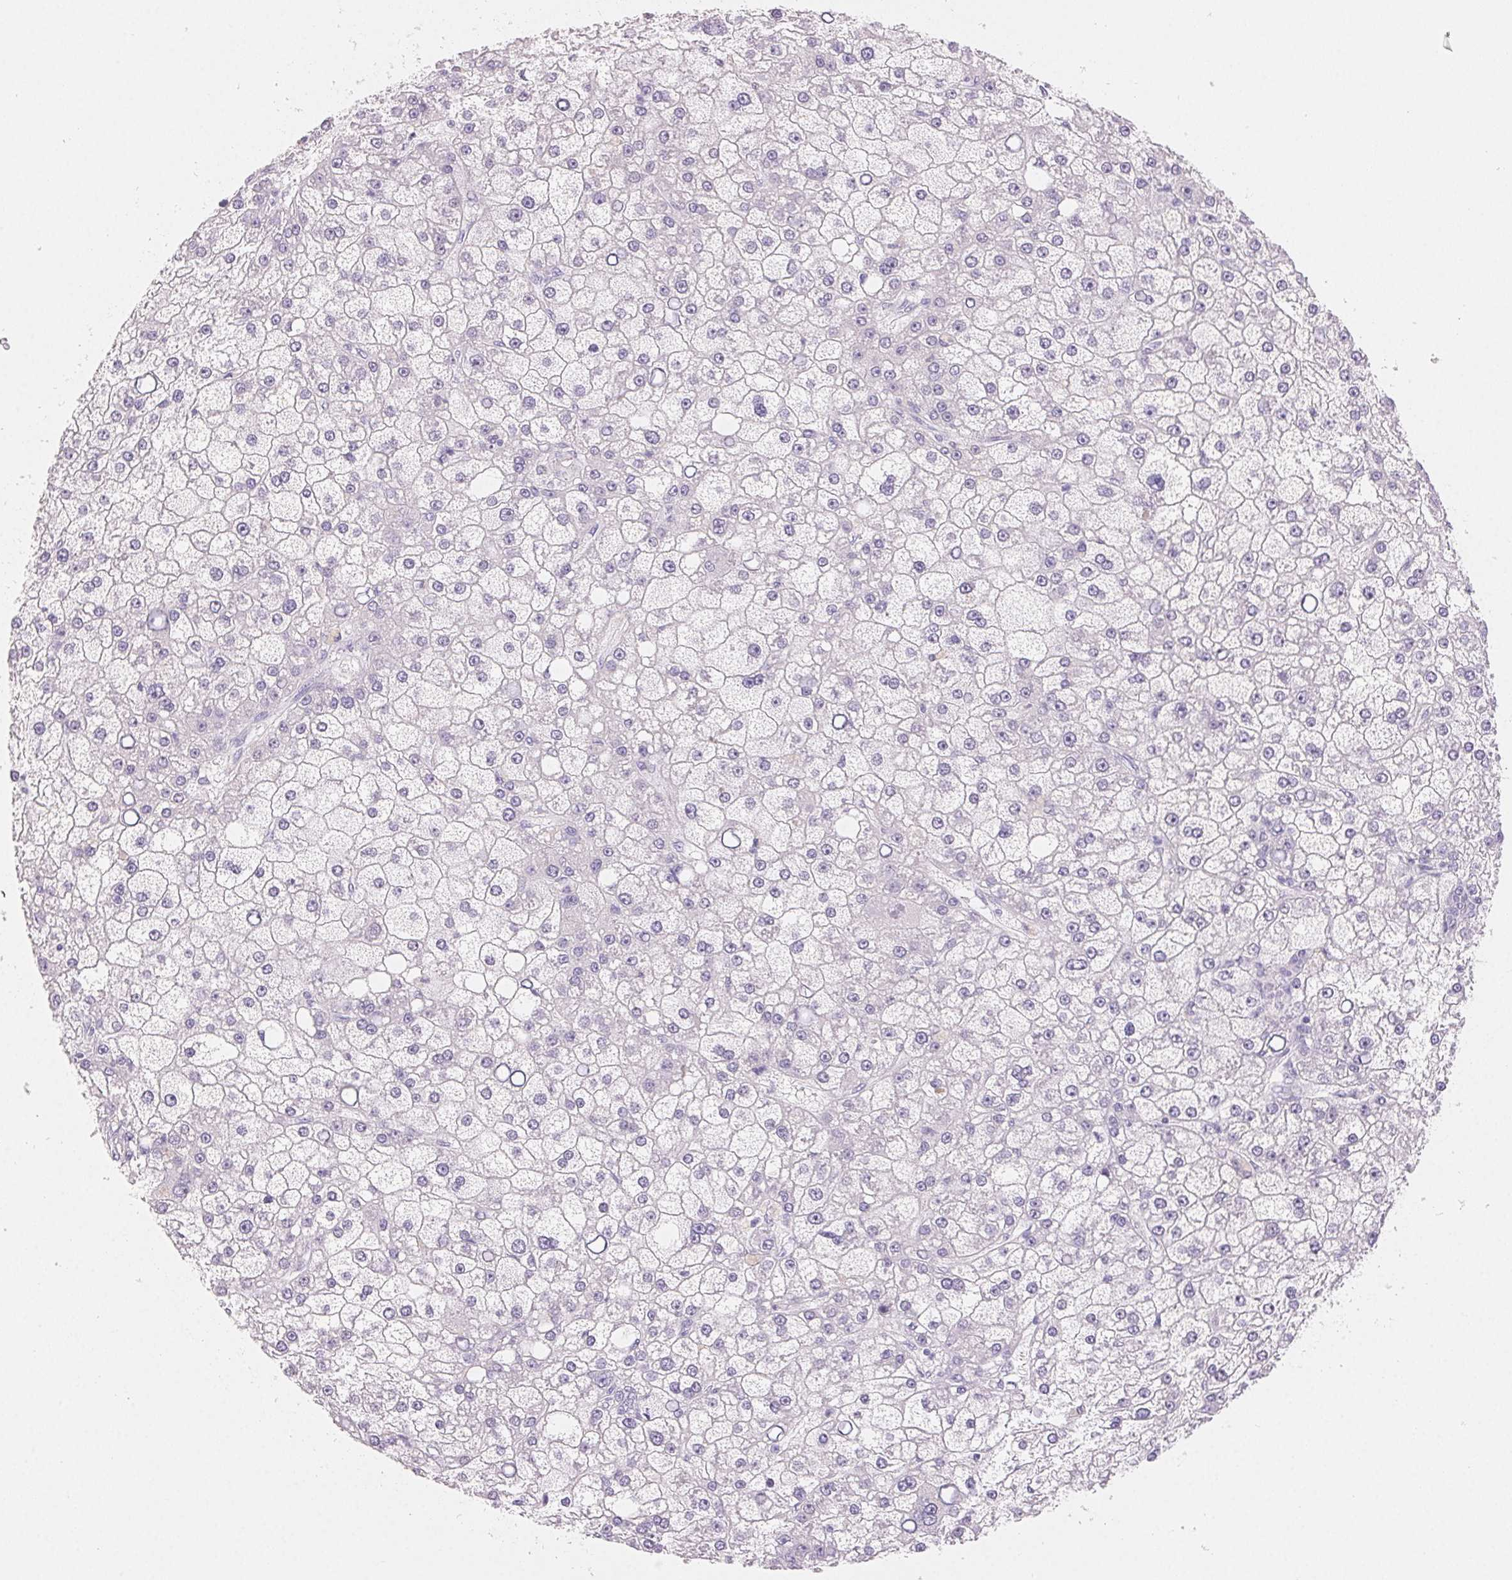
{"staining": {"intensity": "negative", "quantity": "none", "location": "none"}, "tissue": "liver cancer", "cell_type": "Tumor cells", "image_type": "cancer", "snomed": [{"axis": "morphology", "description": "Carcinoma, Hepatocellular, NOS"}, {"axis": "topography", "description": "Liver"}], "caption": "Immunohistochemistry micrograph of human liver cancer stained for a protein (brown), which displays no positivity in tumor cells. (DAB IHC with hematoxylin counter stain).", "gene": "BPIFB2", "patient": {"sex": "male", "age": 67}}